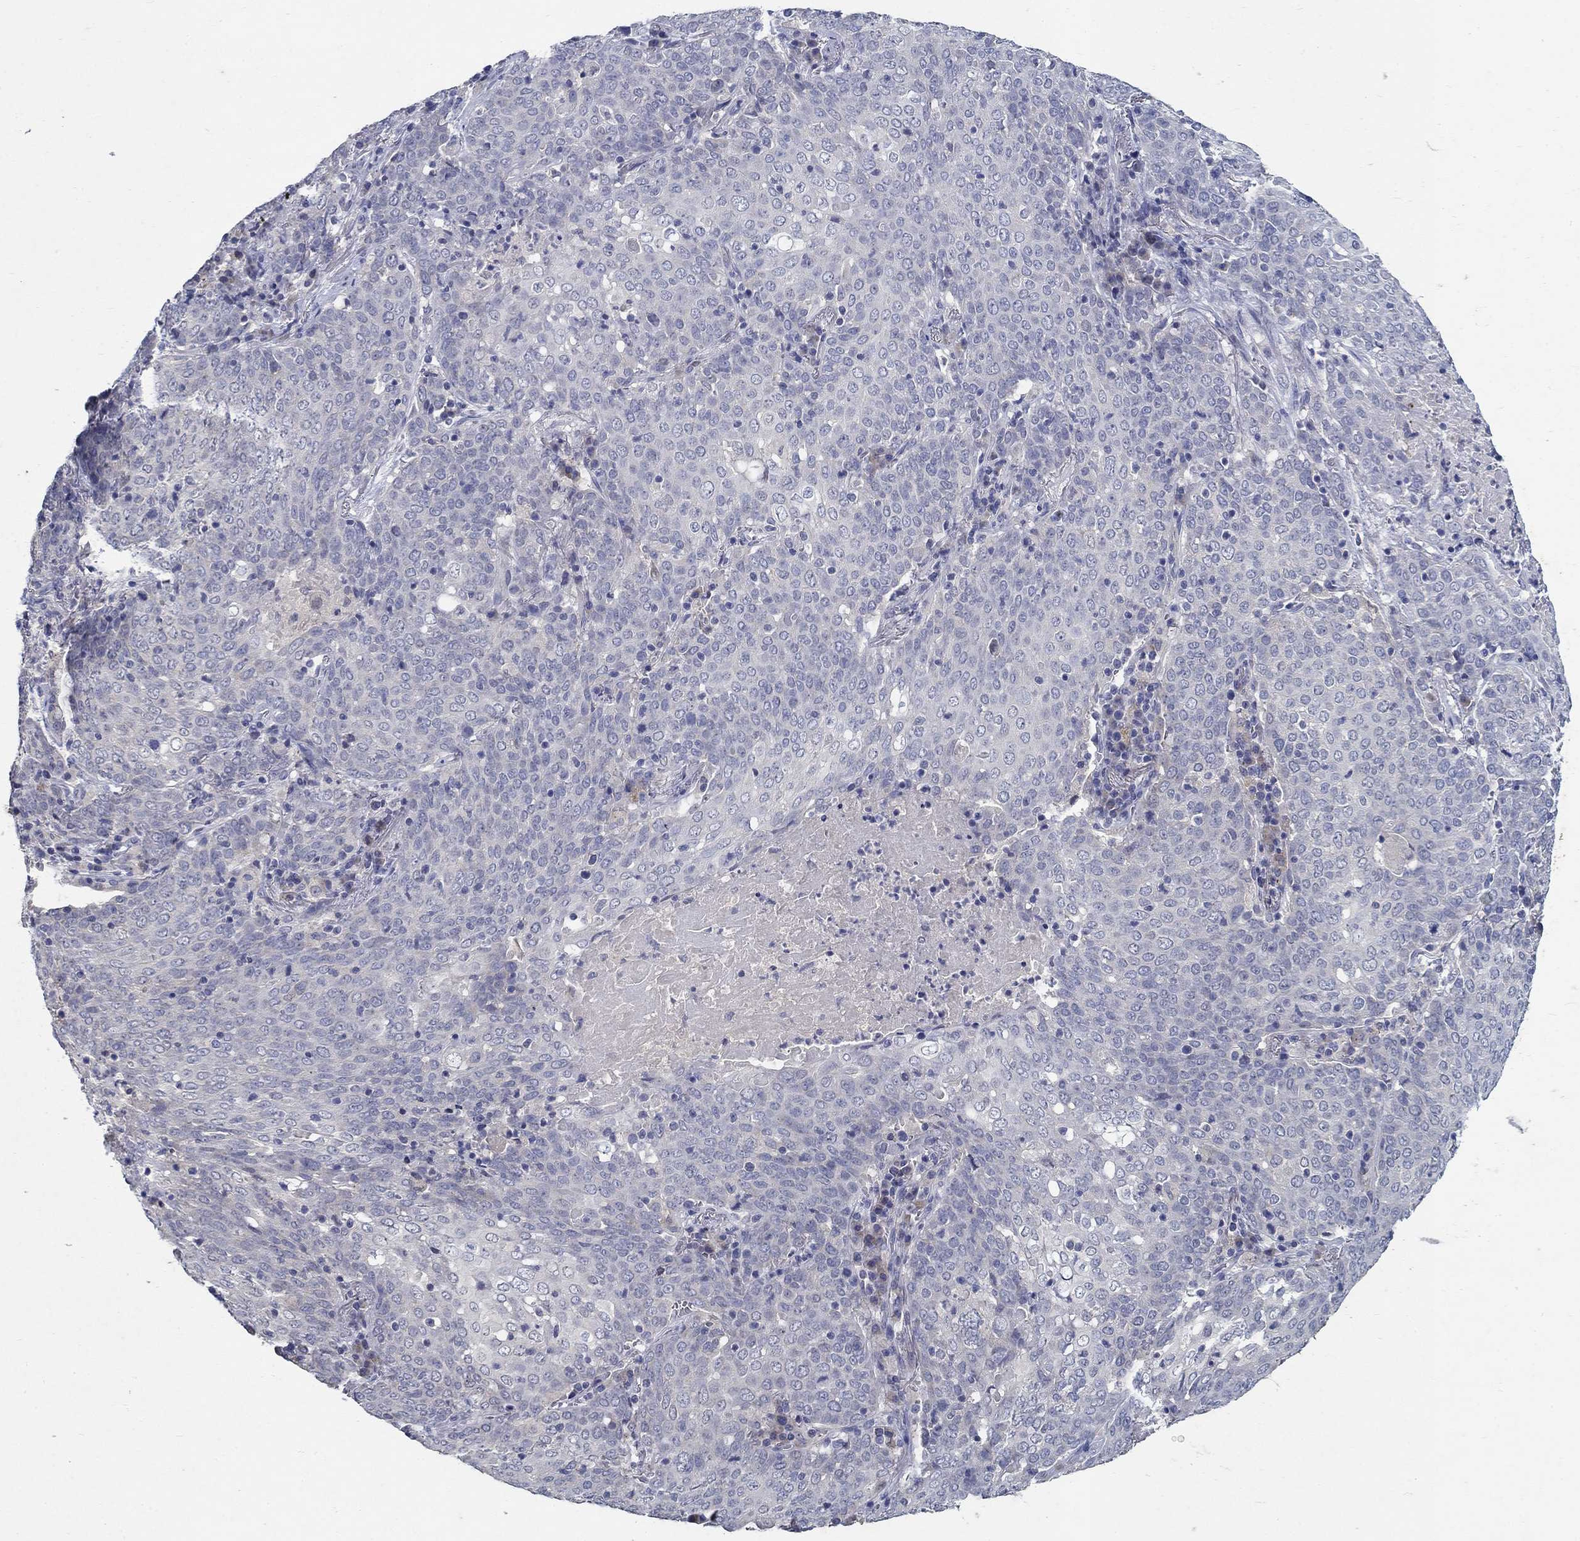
{"staining": {"intensity": "negative", "quantity": "none", "location": "none"}, "tissue": "lung cancer", "cell_type": "Tumor cells", "image_type": "cancer", "snomed": [{"axis": "morphology", "description": "Squamous cell carcinoma, NOS"}, {"axis": "topography", "description": "Lung"}], "caption": "An immunohistochemistry photomicrograph of squamous cell carcinoma (lung) is shown. There is no staining in tumor cells of squamous cell carcinoma (lung).", "gene": "PROZ", "patient": {"sex": "male", "age": 82}}